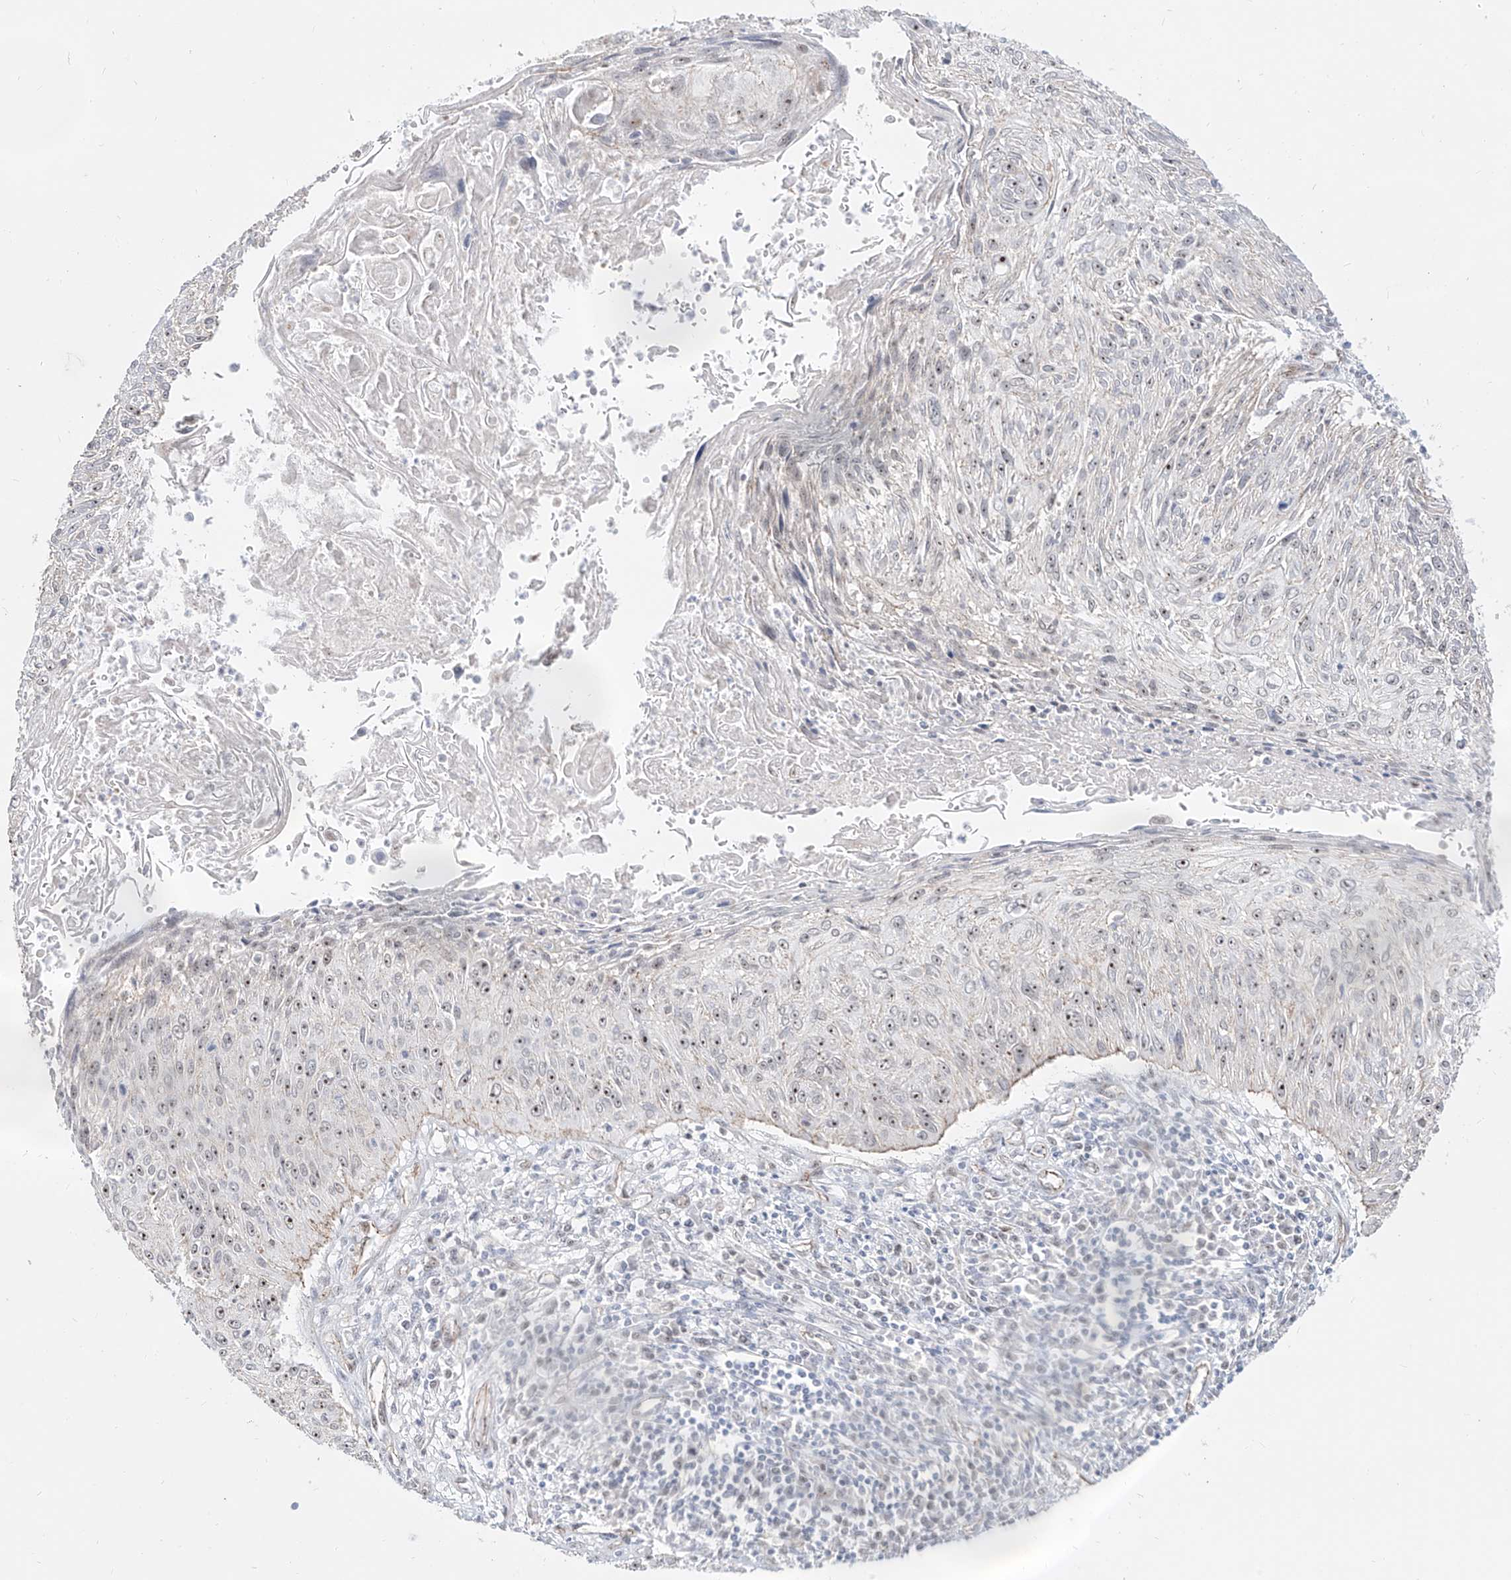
{"staining": {"intensity": "moderate", "quantity": "<25%", "location": "nuclear"}, "tissue": "cervical cancer", "cell_type": "Tumor cells", "image_type": "cancer", "snomed": [{"axis": "morphology", "description": "Squamous cell carcinoma, NOS"}, {"axis": "topography", "description": "Cervix"}], "caption": "There is low levels of moderate nuclear staining in tumor cells of cervical cancer (squamous cell carcinoma), as demonstrated by immunohistochemical staining (brown color).", "gene": "ZNF710", "patient": {"sex": "female", "age": 51}}